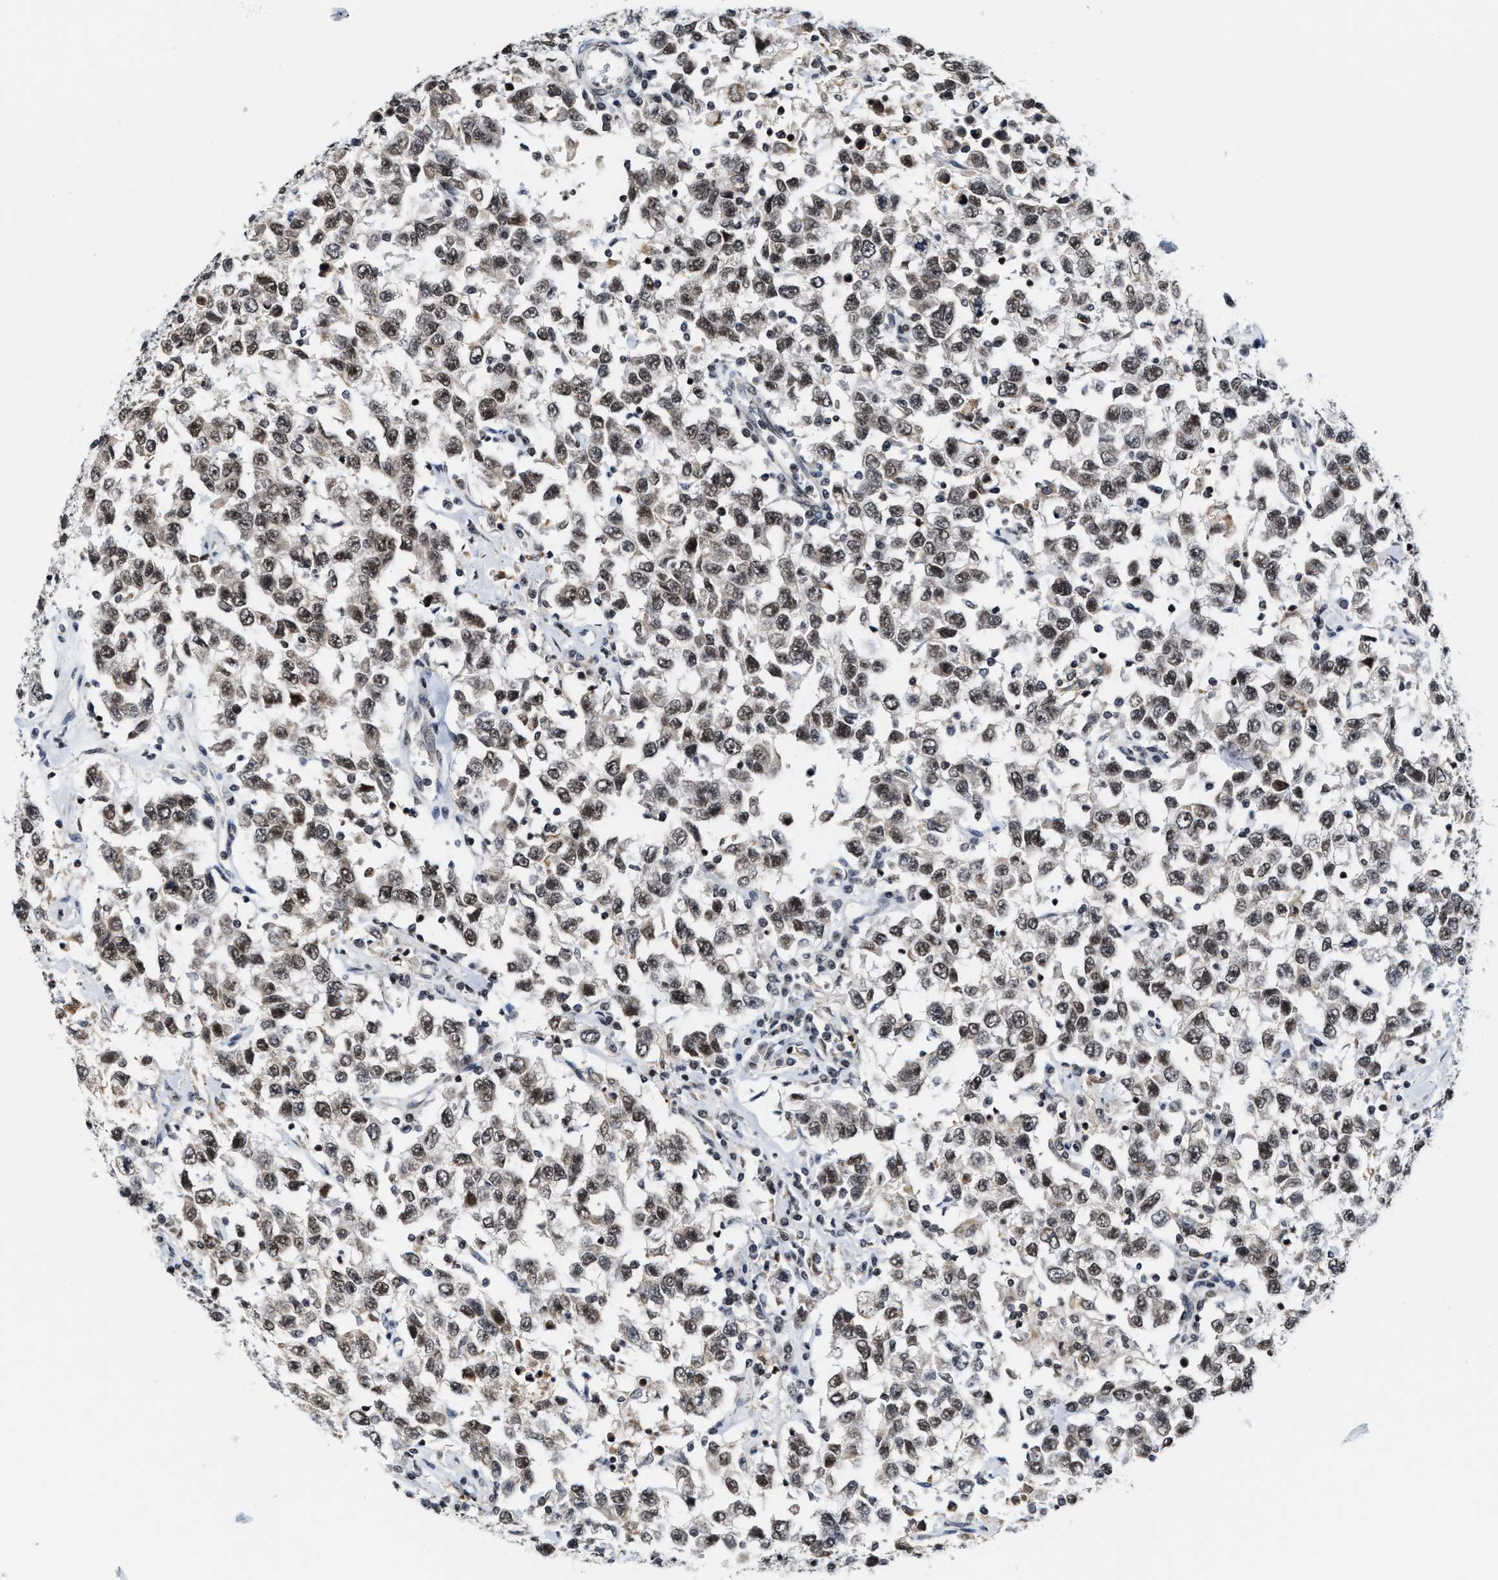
{"staining": {"intensity": "moderate", "quantity": ">75%", "location": "nuclear"}, "tissue": "testis cancer", "cell_type": "Tumor cells", "image_type": "cancer", "snomed": [{"axis": "morphology", "description": "Seminoma, NOS"}, {"axis": "topography", "description": "Testis"}], "caption": "Immunohistochemistry photomicrograph of human seminoma (testis) stained for a protein (brown), which demonstrates medium levels of moderate nuclear staining in about >75% of tumor cells.", "gene": "ANKRD6", "patient": {"sex": "male", "age": 41}}